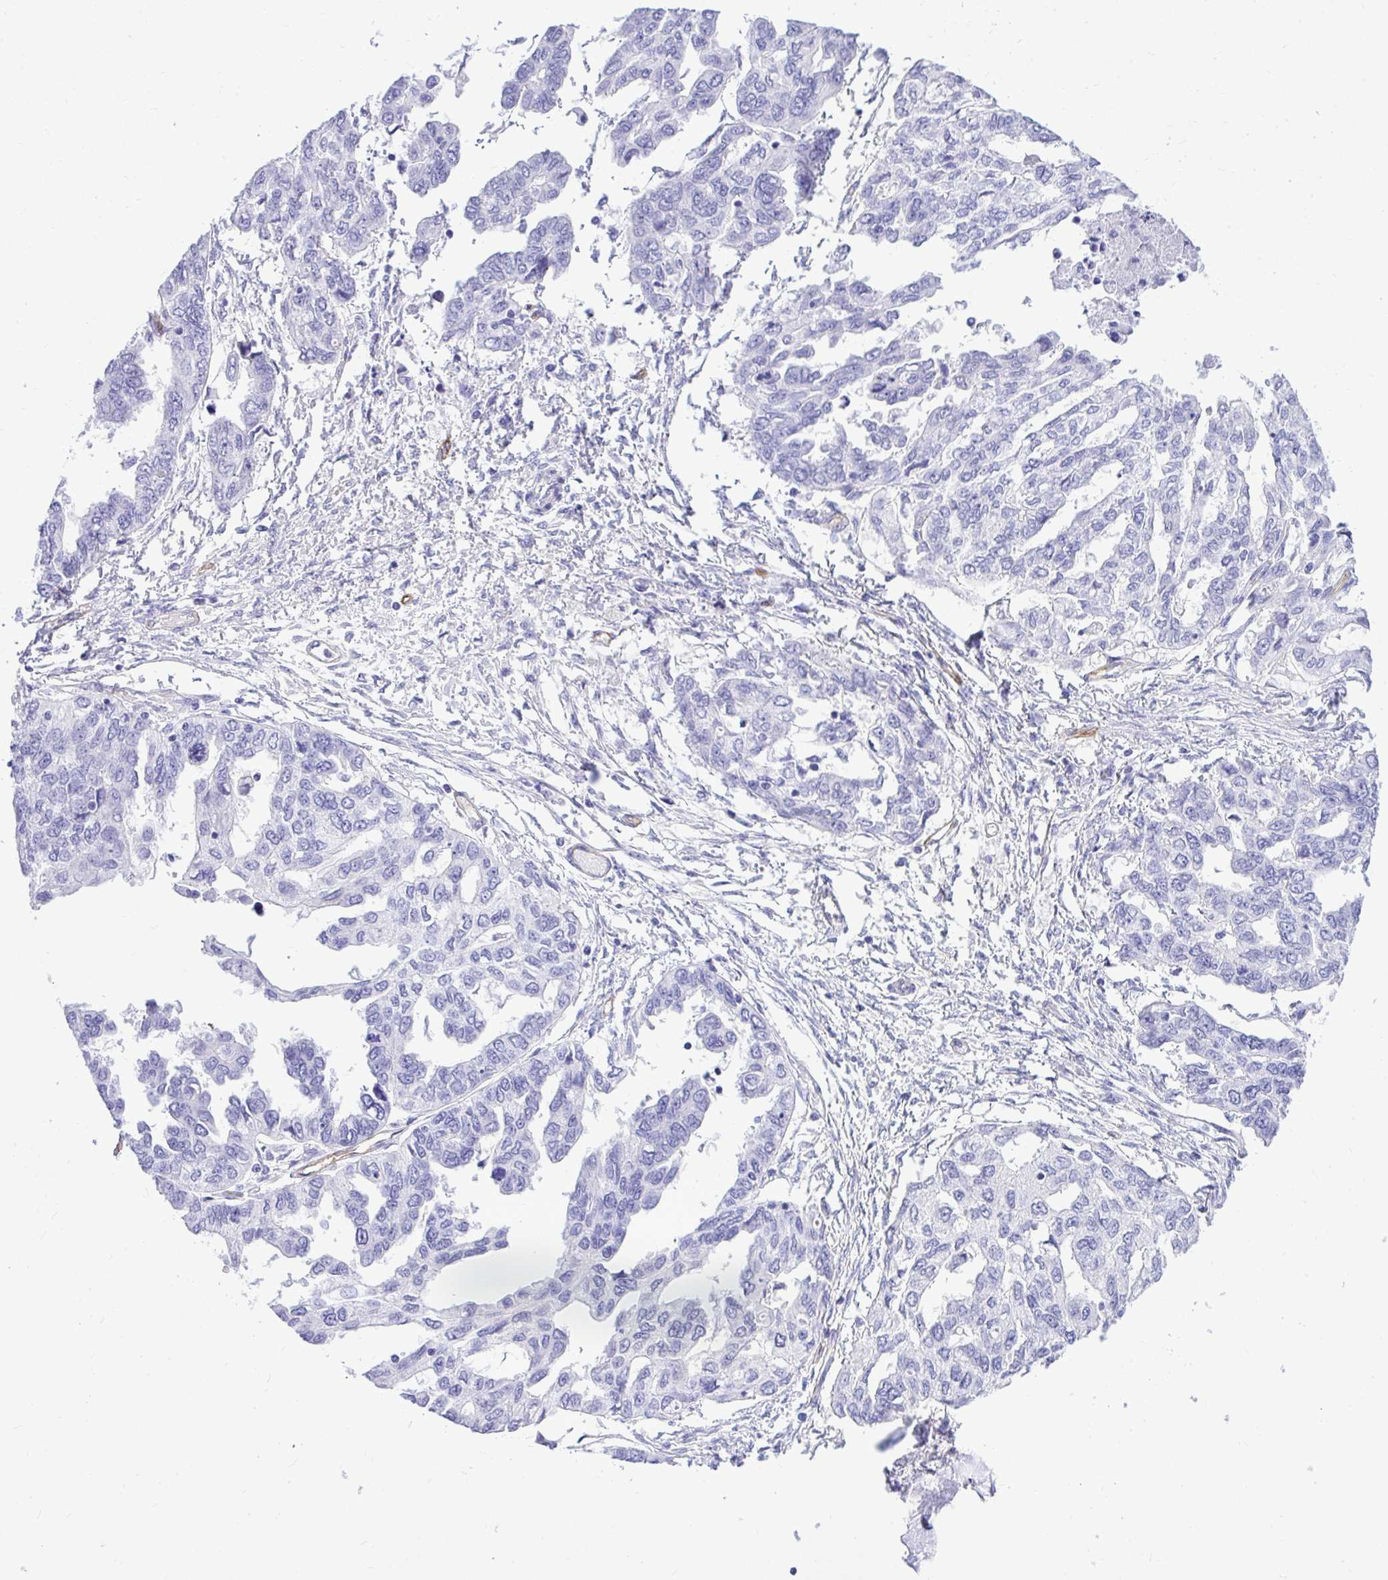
{"staining": {"intensity": "negative", "quantity": "none", "location": "none"}, "tissue": "ovarian cancer", "cell_type": "Tumor cells", "image_type": "cancer", "snomed": [{"axis": "morphology", "description": "Cystadenocarcinoma, serous, NOS"}, {"axis": "topography", "description": "Ovary"}], "caption": "Immunohistochemical staining of human ovarian serous cystadenocarcinoma reveals no significant staining in tumor cells.", "gene": "ABCG2", "patient": {"sex": "female", "age": 53}}